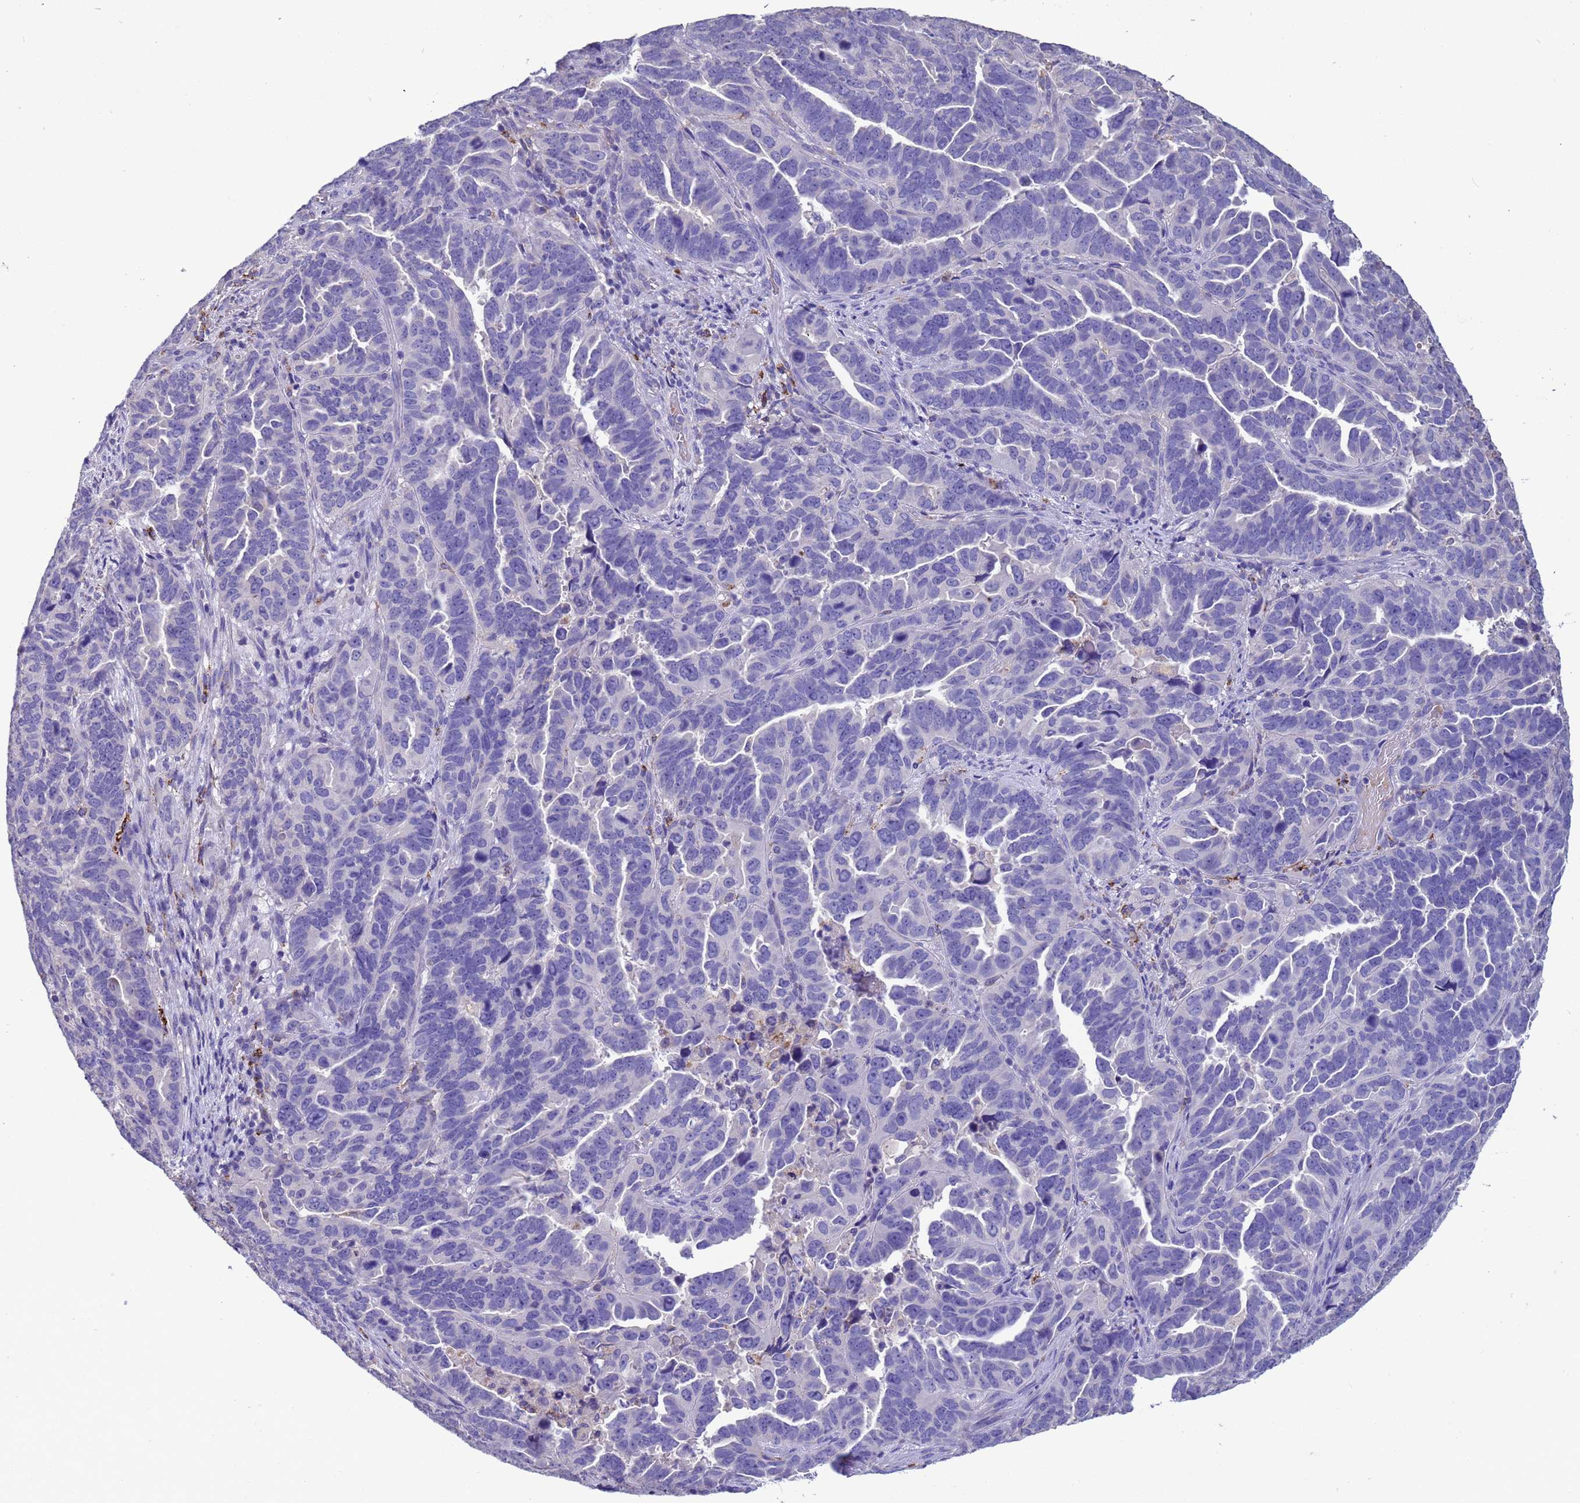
{"staining": {"intensity": "negative", "quantity": "none", "location": "none"}, "tissue": "endometrial cancer", "cell_type": "Tumor cells", "image_type": "cancer", "snomed": [{"axis": "morphology", "description": "Adenocarcinoma, NOS"}, {"axis": "topography", "description": "Endometrium"}], "caption": "Micrograph shows no protein expression in tumor cells of endometrial cancer (adenocarcinoma) tissue.", "gene": "SLC24A3", "patient": {"sex": "female", "age": 65}}